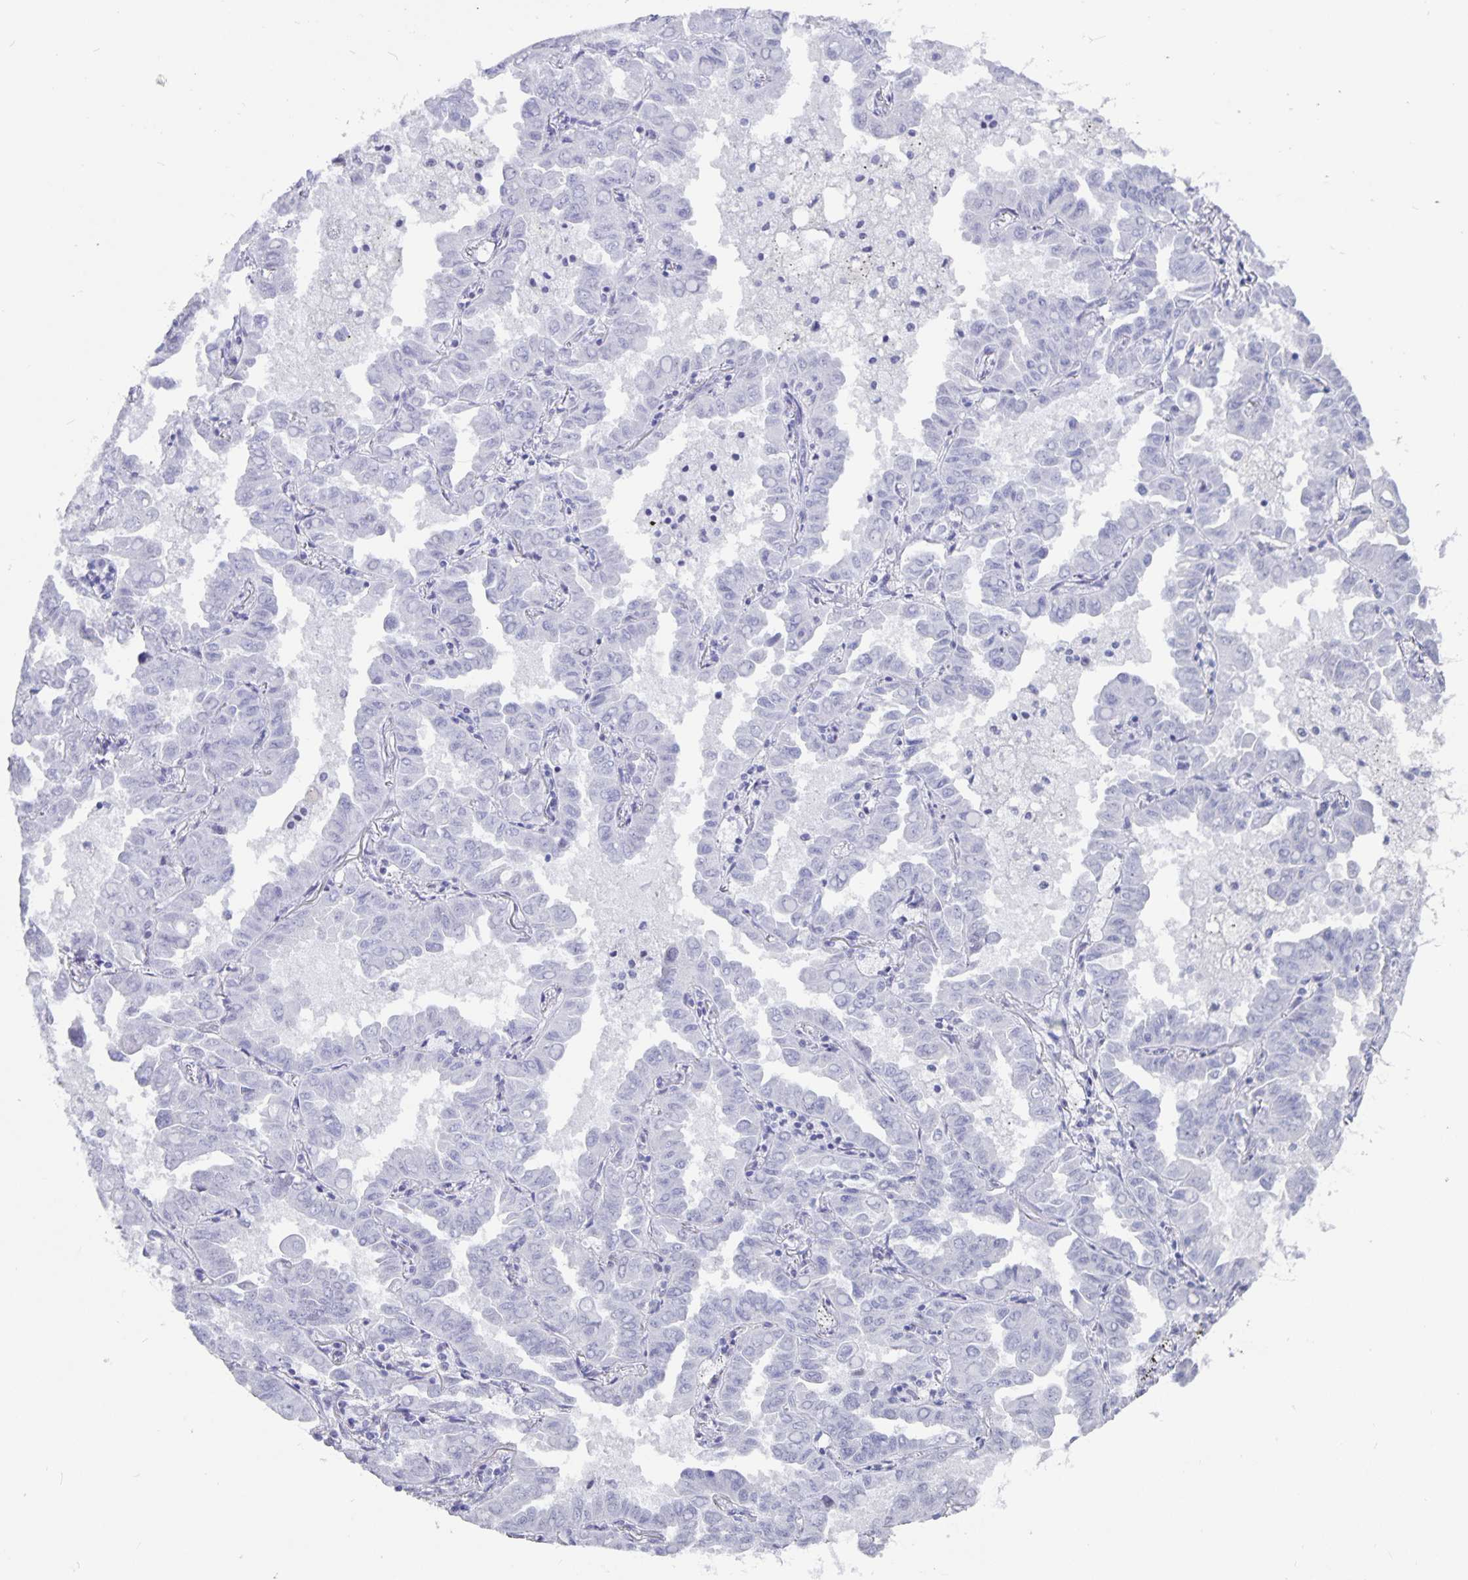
{"staining": {"intensity": "negative", "quantity": "none", "location": "none"}, "tissue": "lung cancer", "cell_type": "Tumor cells", "image_type": "cancer", "snomed": [{"axis": "morphology", "description": "Adenocarcinoma, NOS"}, {"axis": "topography", "description": "Lung"}], "caption": "Tumor cells show no significant staining in adenocarcinoma (lung).", "gene": "OLIG2", "patient": {"sex": "male", "age": 64}}